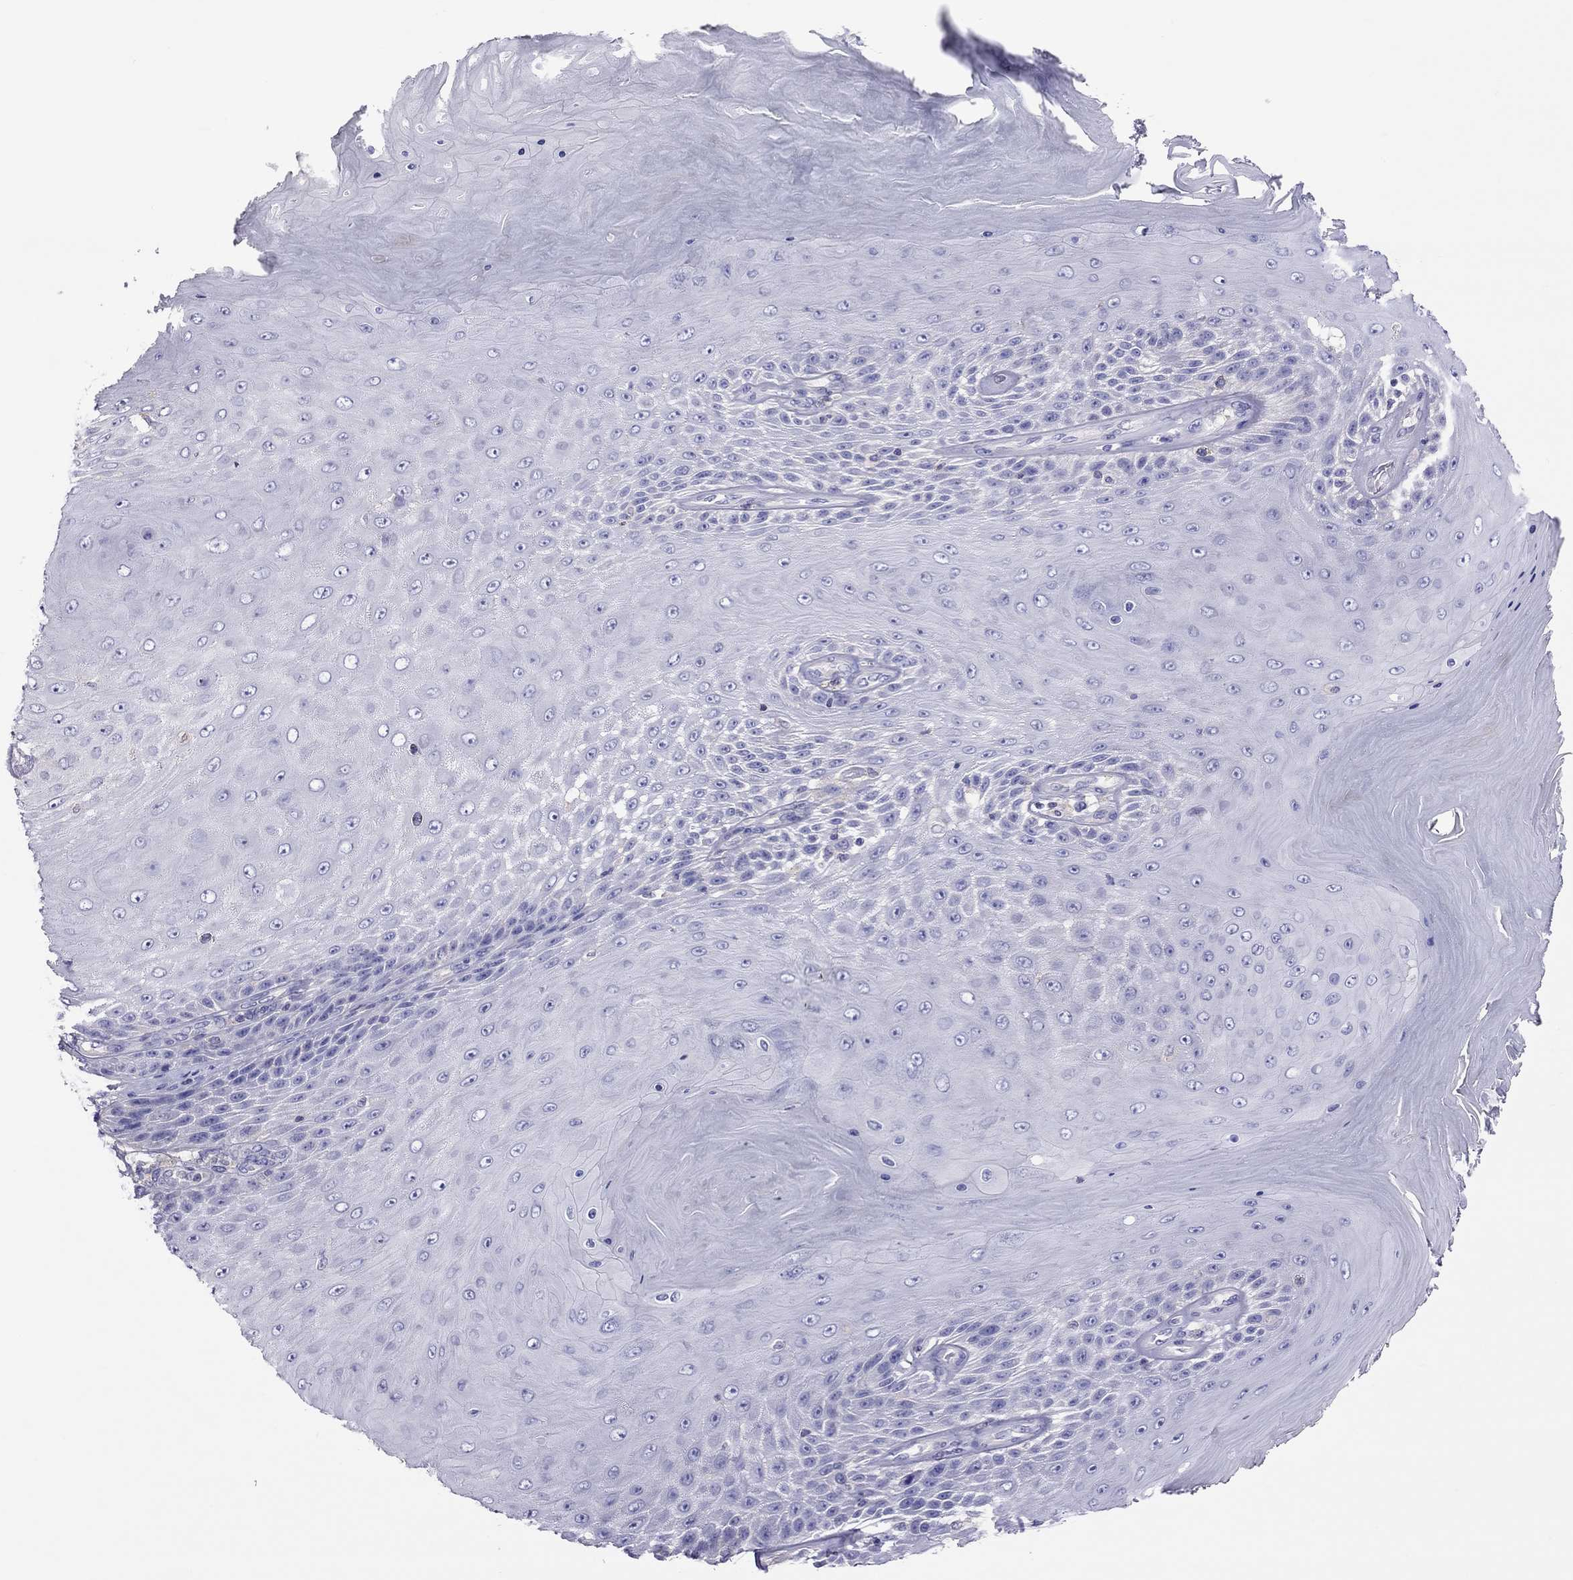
{"staining": {"intensity": "negative", "quantity": "none", "location": "none"}, "tissue": "skin cancer", "cell_type": "Tumor cells", "image_type": "cancer", "snomed": [{"axis": "morphology", "description": "Squamous cell carcinoma, NOS"}, {"axis": "topography", "description": "Skin"}], "caption": "High power microscopy photomicrograph of an IHC histopathology image of skin cancer (squamous cell carcinoma), revealing no significant expression in tumor cells.", "gene": "TEX22", "patient": {"sex": "male", "age": 62}}